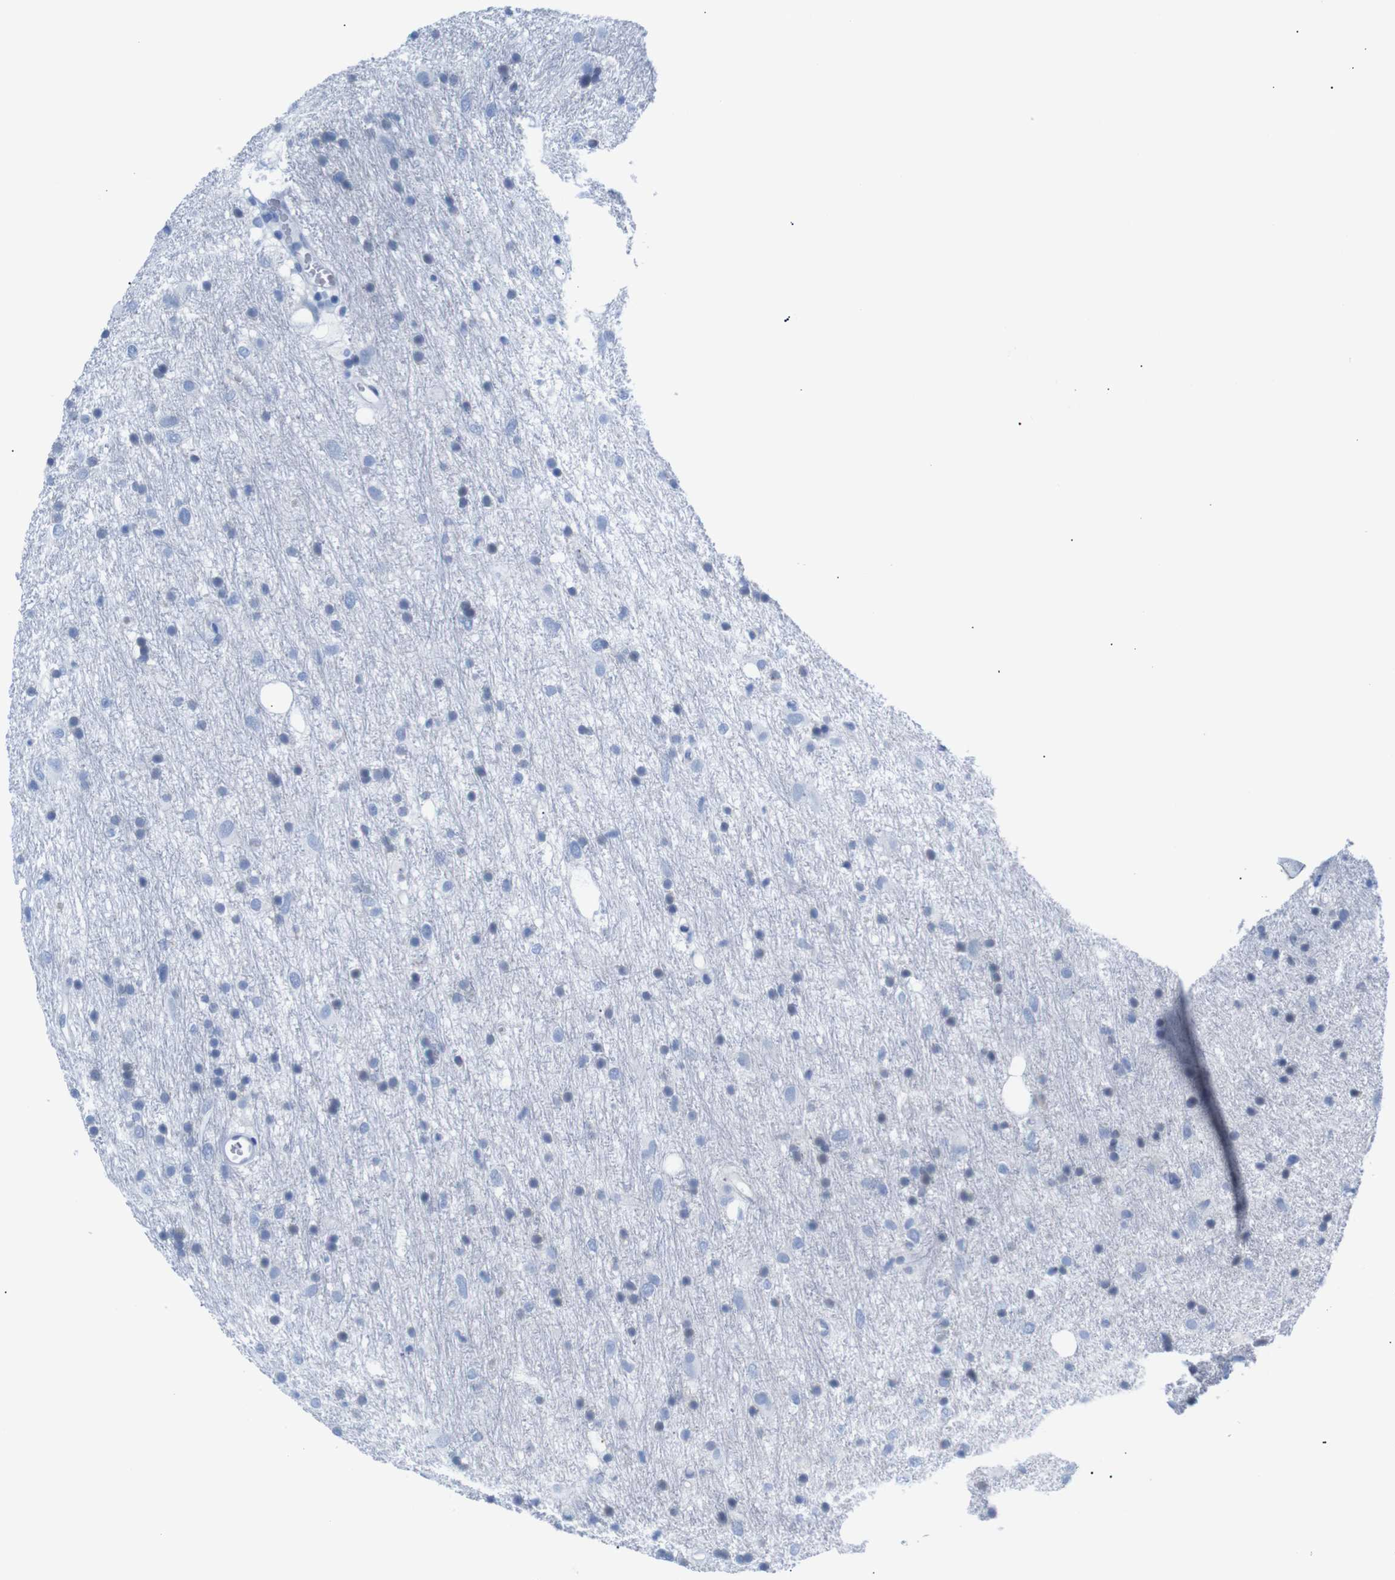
{"staining": {"intensity": "negative", "quantity": "none", "location": "none"}, "tissue": "glioma", "cell_type": "Tumor cells", "image_type": "cancer", "snomed": [{"axis": "morphology", "description": "Glioma, malignant, Low grade"}, {"axis": "topography", "description": "Brain"}], "caption": "Tumor cells show no significant protein staining in malignant low-grade glioma.", "gene": "ERVMER34-1", "patient": {"sex": "male", "age": 77}}